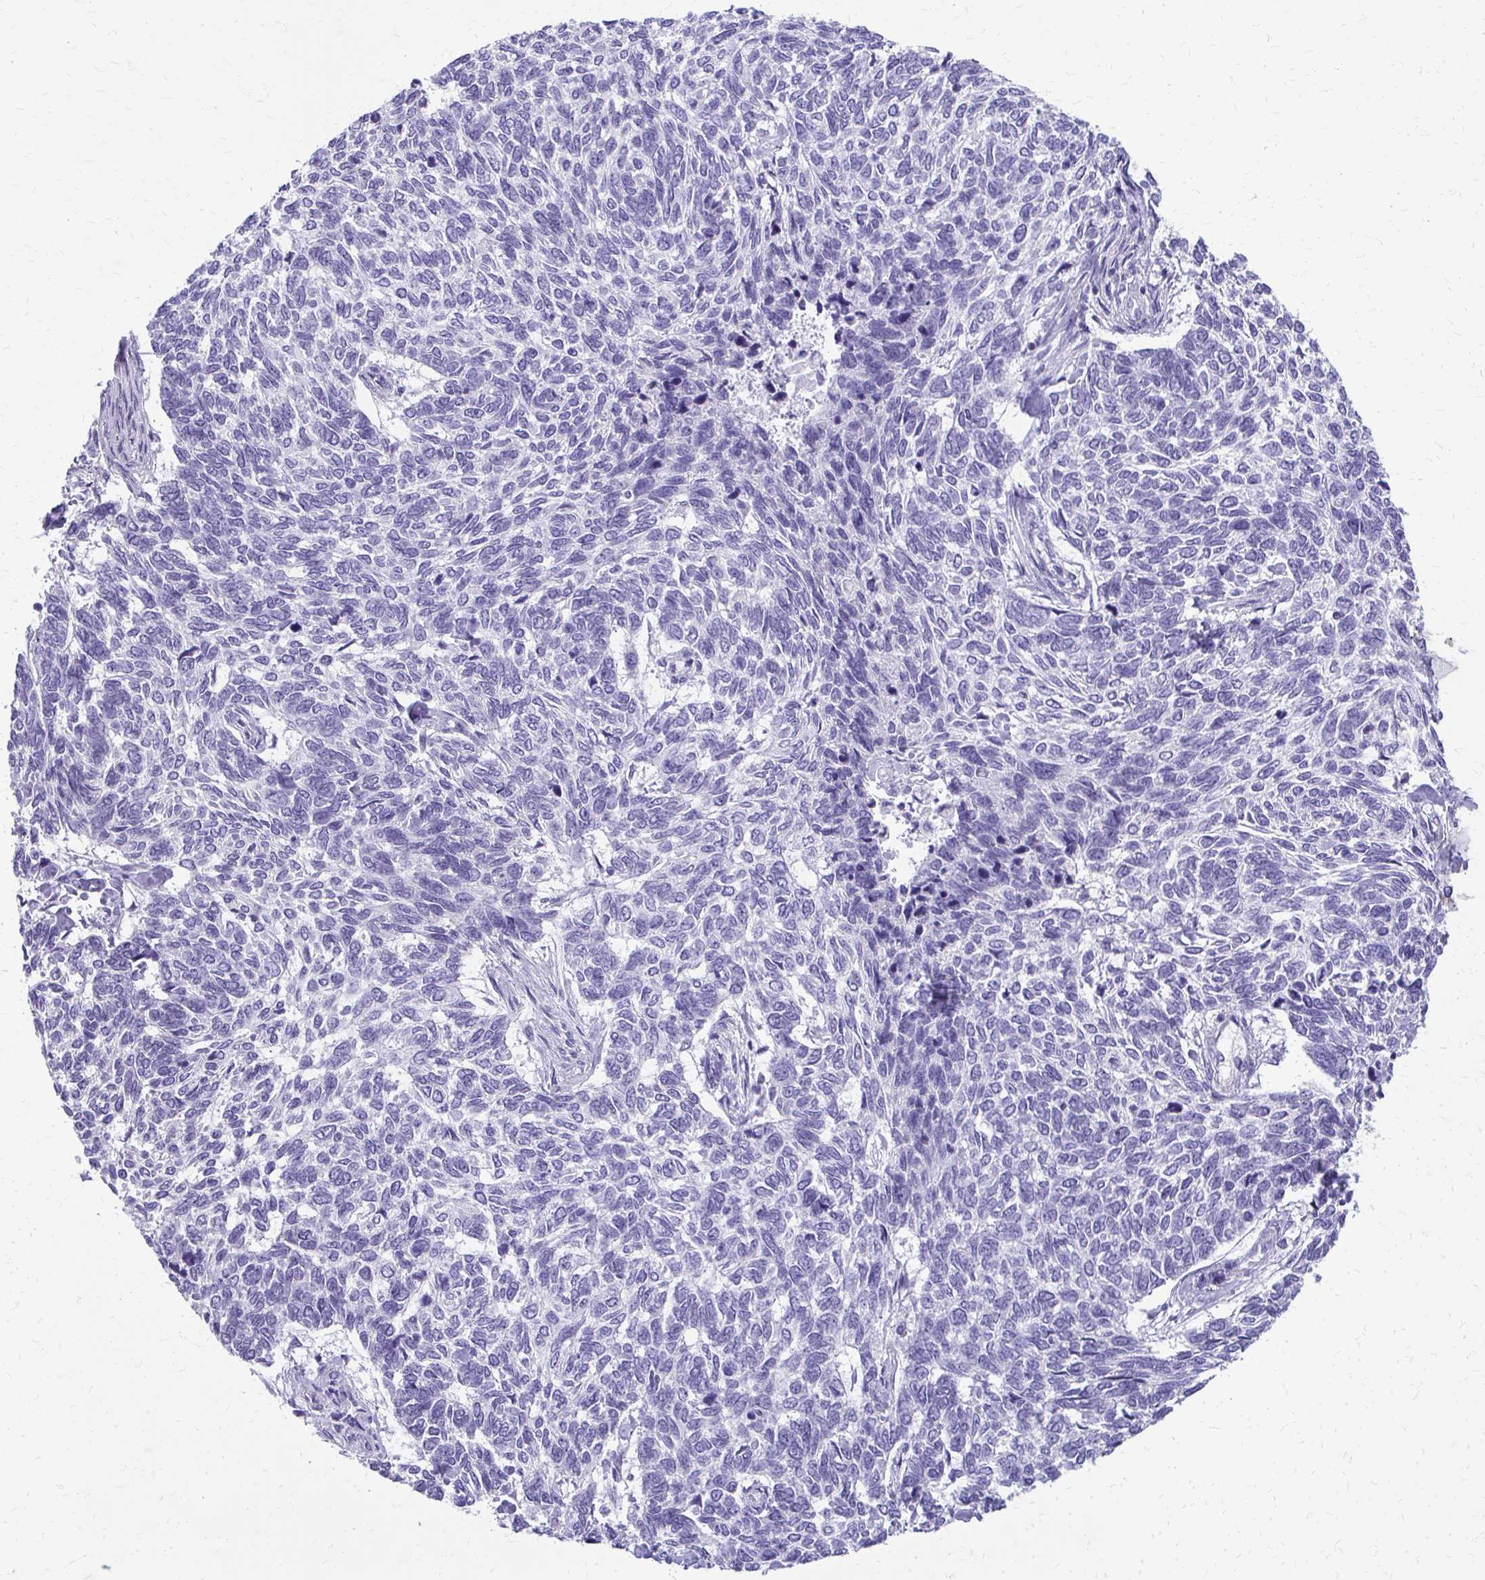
{"staining": {"intensity": "negative", "quantity": "none", "location": "none"}, "tissue": "skin cancer", "cell_type": "Tumor cells", "image_type": "cancer", "snomed": [{"axis": "morphology", "description": "Basal cell carcinoma"}, {"axis": "topography", "description": "Skin"}], "caption": "Skin cancer (basal cell carcinoma) was stained to show a protein in brown. There is no significant expression in tumor cells.", "gene": "TRIM6", "patient": {"sex": "female", "age": 65}}